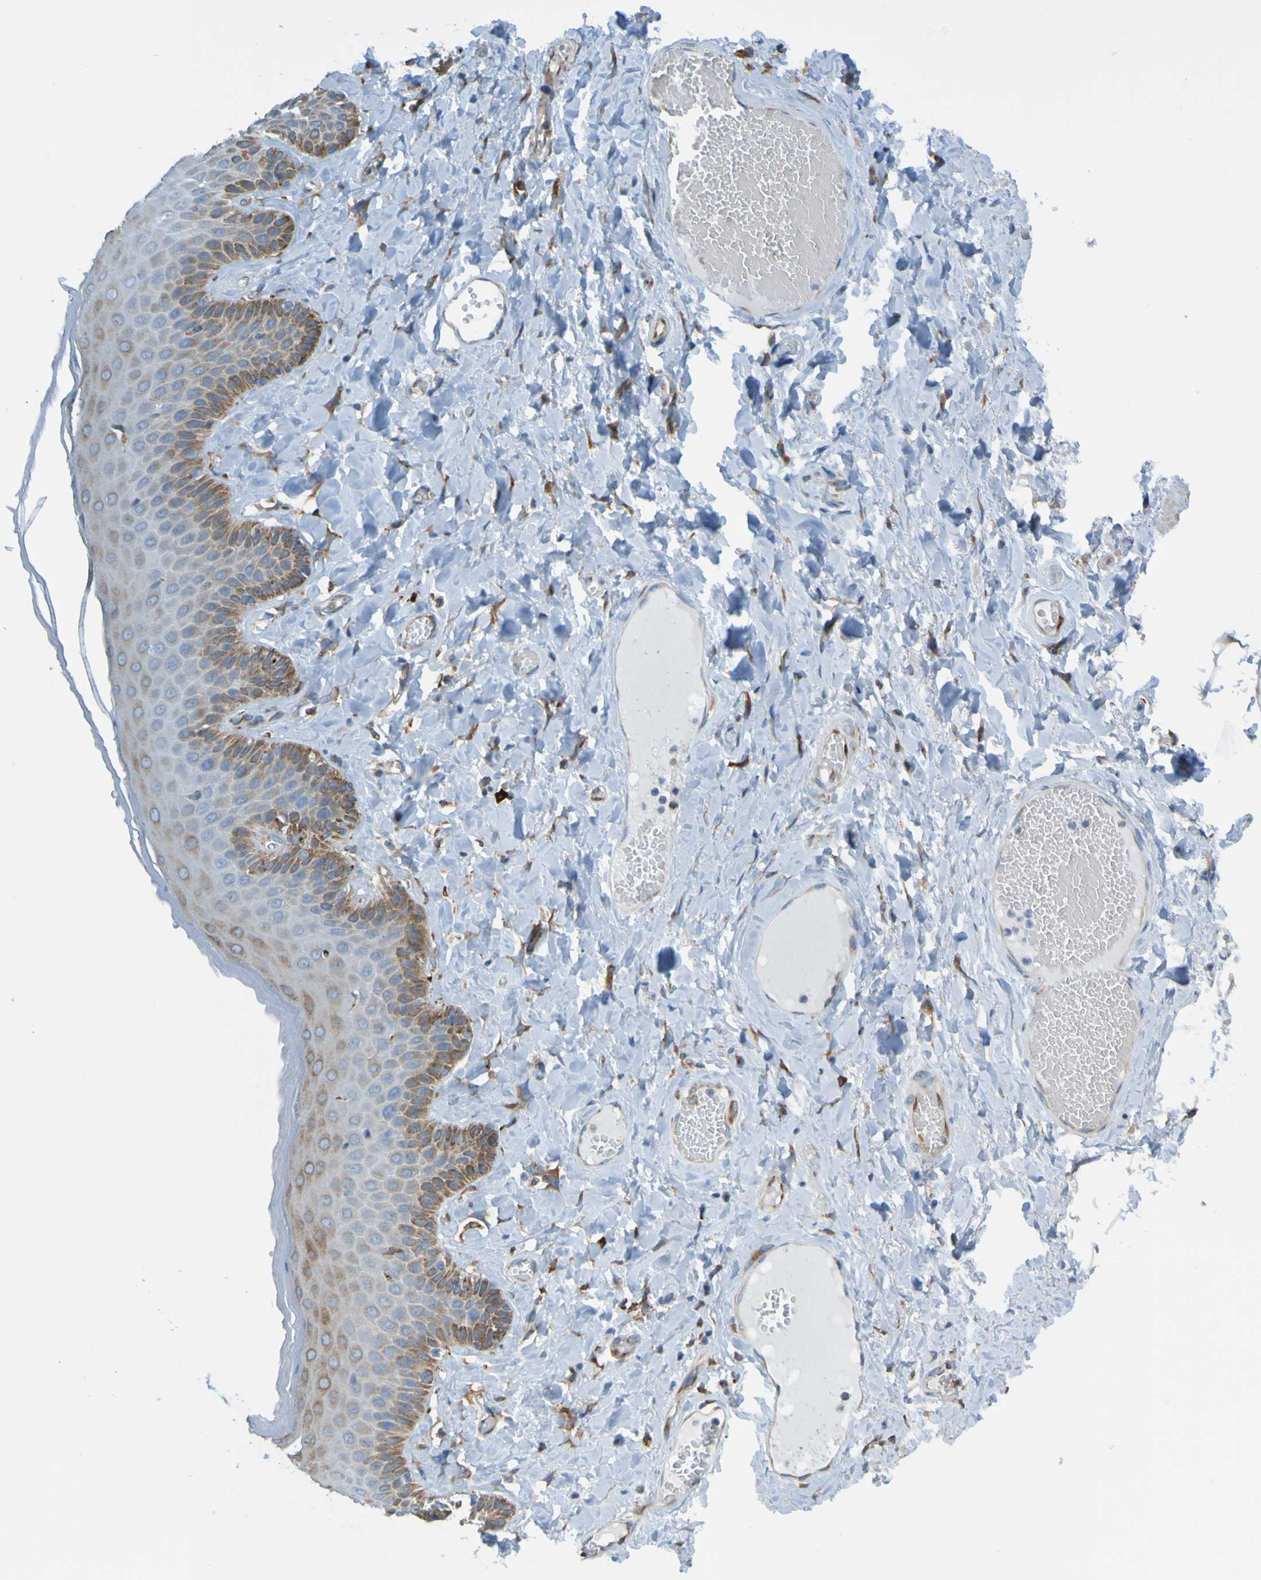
{"staining": {"intensity": "weak", "quantity": "25%-75%", "location": "cytoplasmic/membranous"}, "tissue": "skin", "cell_type": "Epidermal cells", "image_type": "normal", "snomed": [{"axis": "morphology", "description": "Normal tissue, NOS"}, {"axis": "topography", "description": "Anal"}], "caption": "Brown immunohistochemical staining in unremarkable human skin exhibits weak cytoplasmic/membranous expression in approximately 25%-75% of epidermal cells.", "gene": "SSR1", "patient": {"sex": "male", "age": 69}}